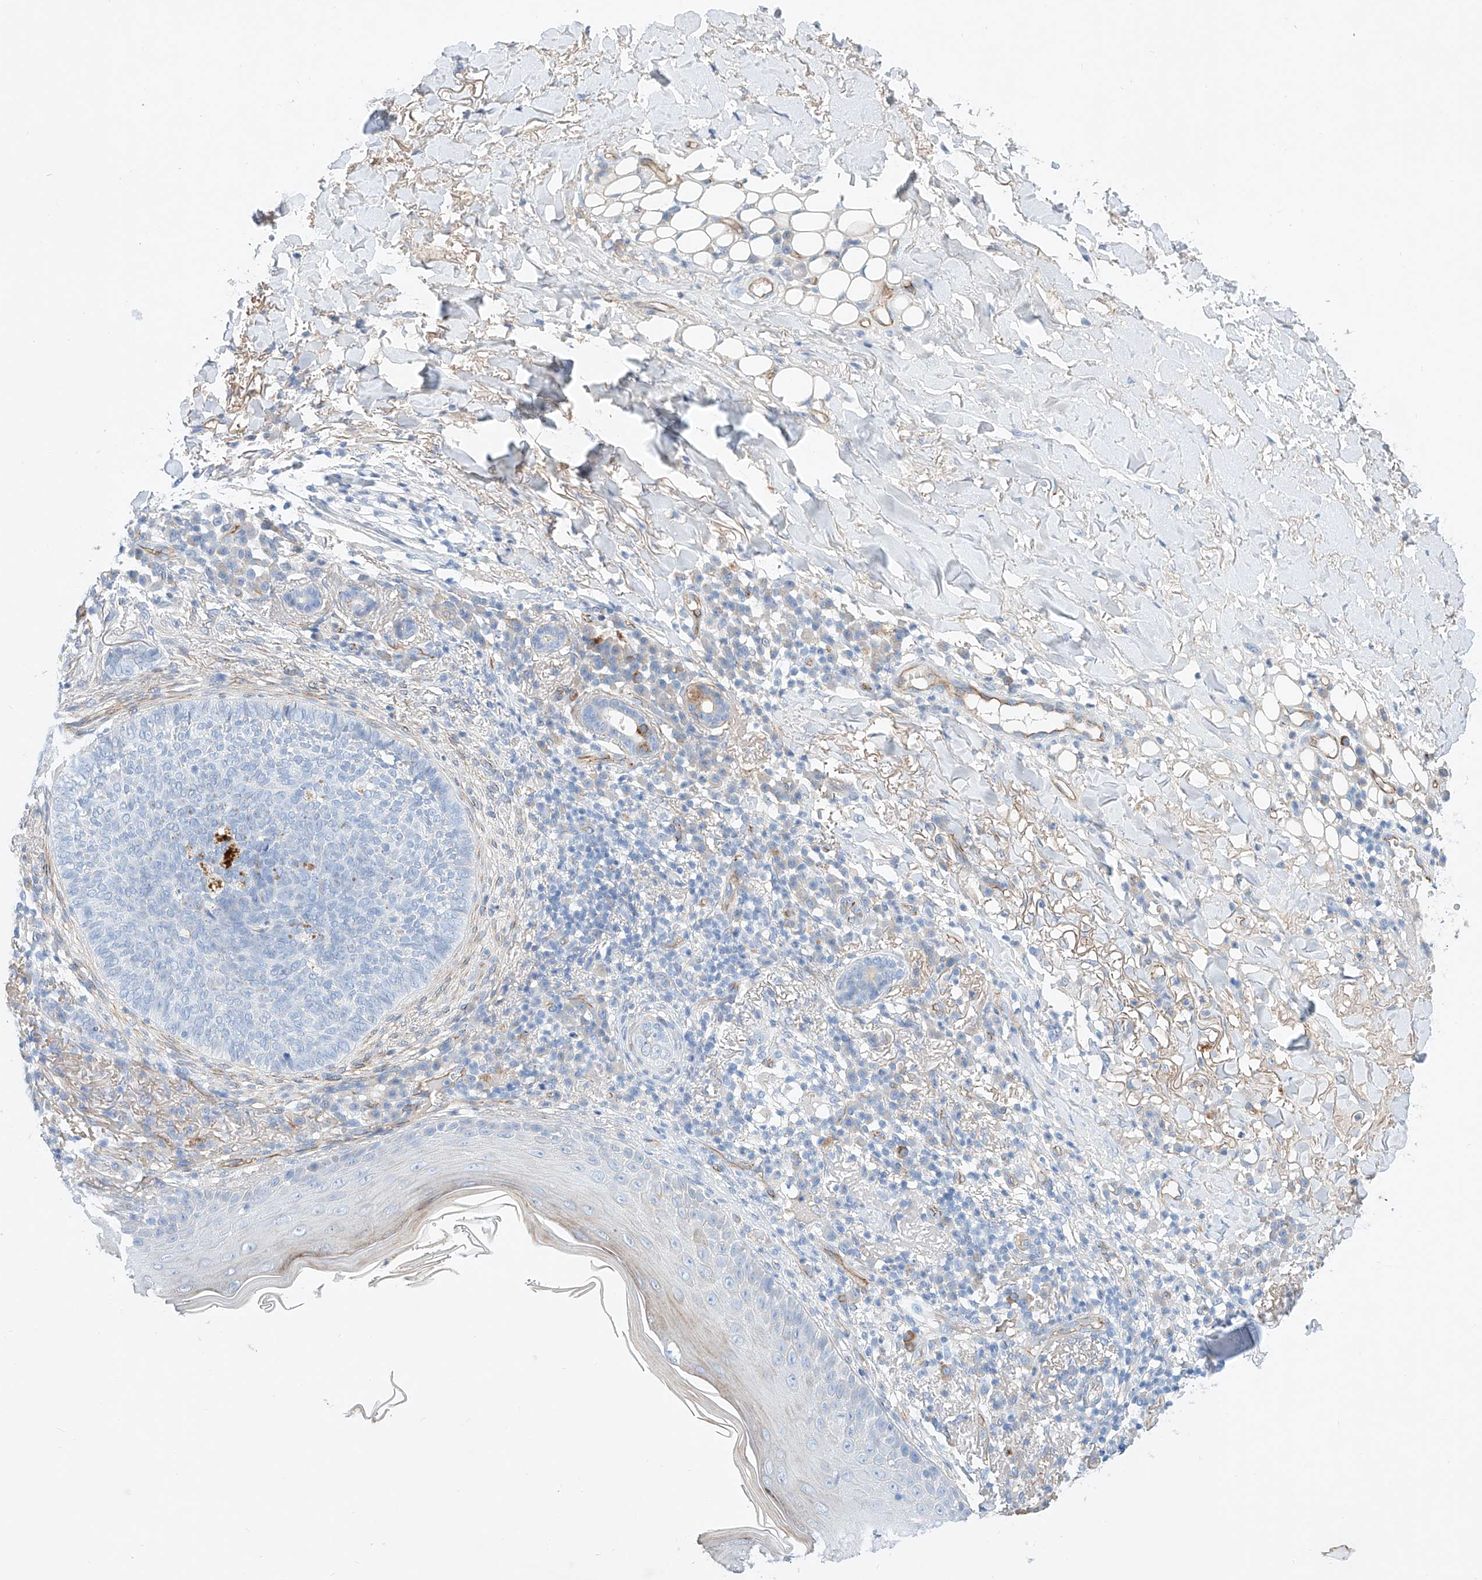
{"staining": {"intensity": "negative", "quantity": "none", "location": "none"}, "tissue": "skin cancer", "cell_type": "Tumor cells", "image_type": "cancer", "snomed": [{"axis": "morphology", "description": "Basal cell carcinoma"}, {"axis": "topography", "description": "Skin"}], "caption": "The photomicrograph demonstrates no significant expression in tumor cells of skin cancer. (DAB immunohistochemistry (IHC) with hematoxylin counter stain).", "gene": "SBSPON", "patient": {"sex": "male", "age": 85}}